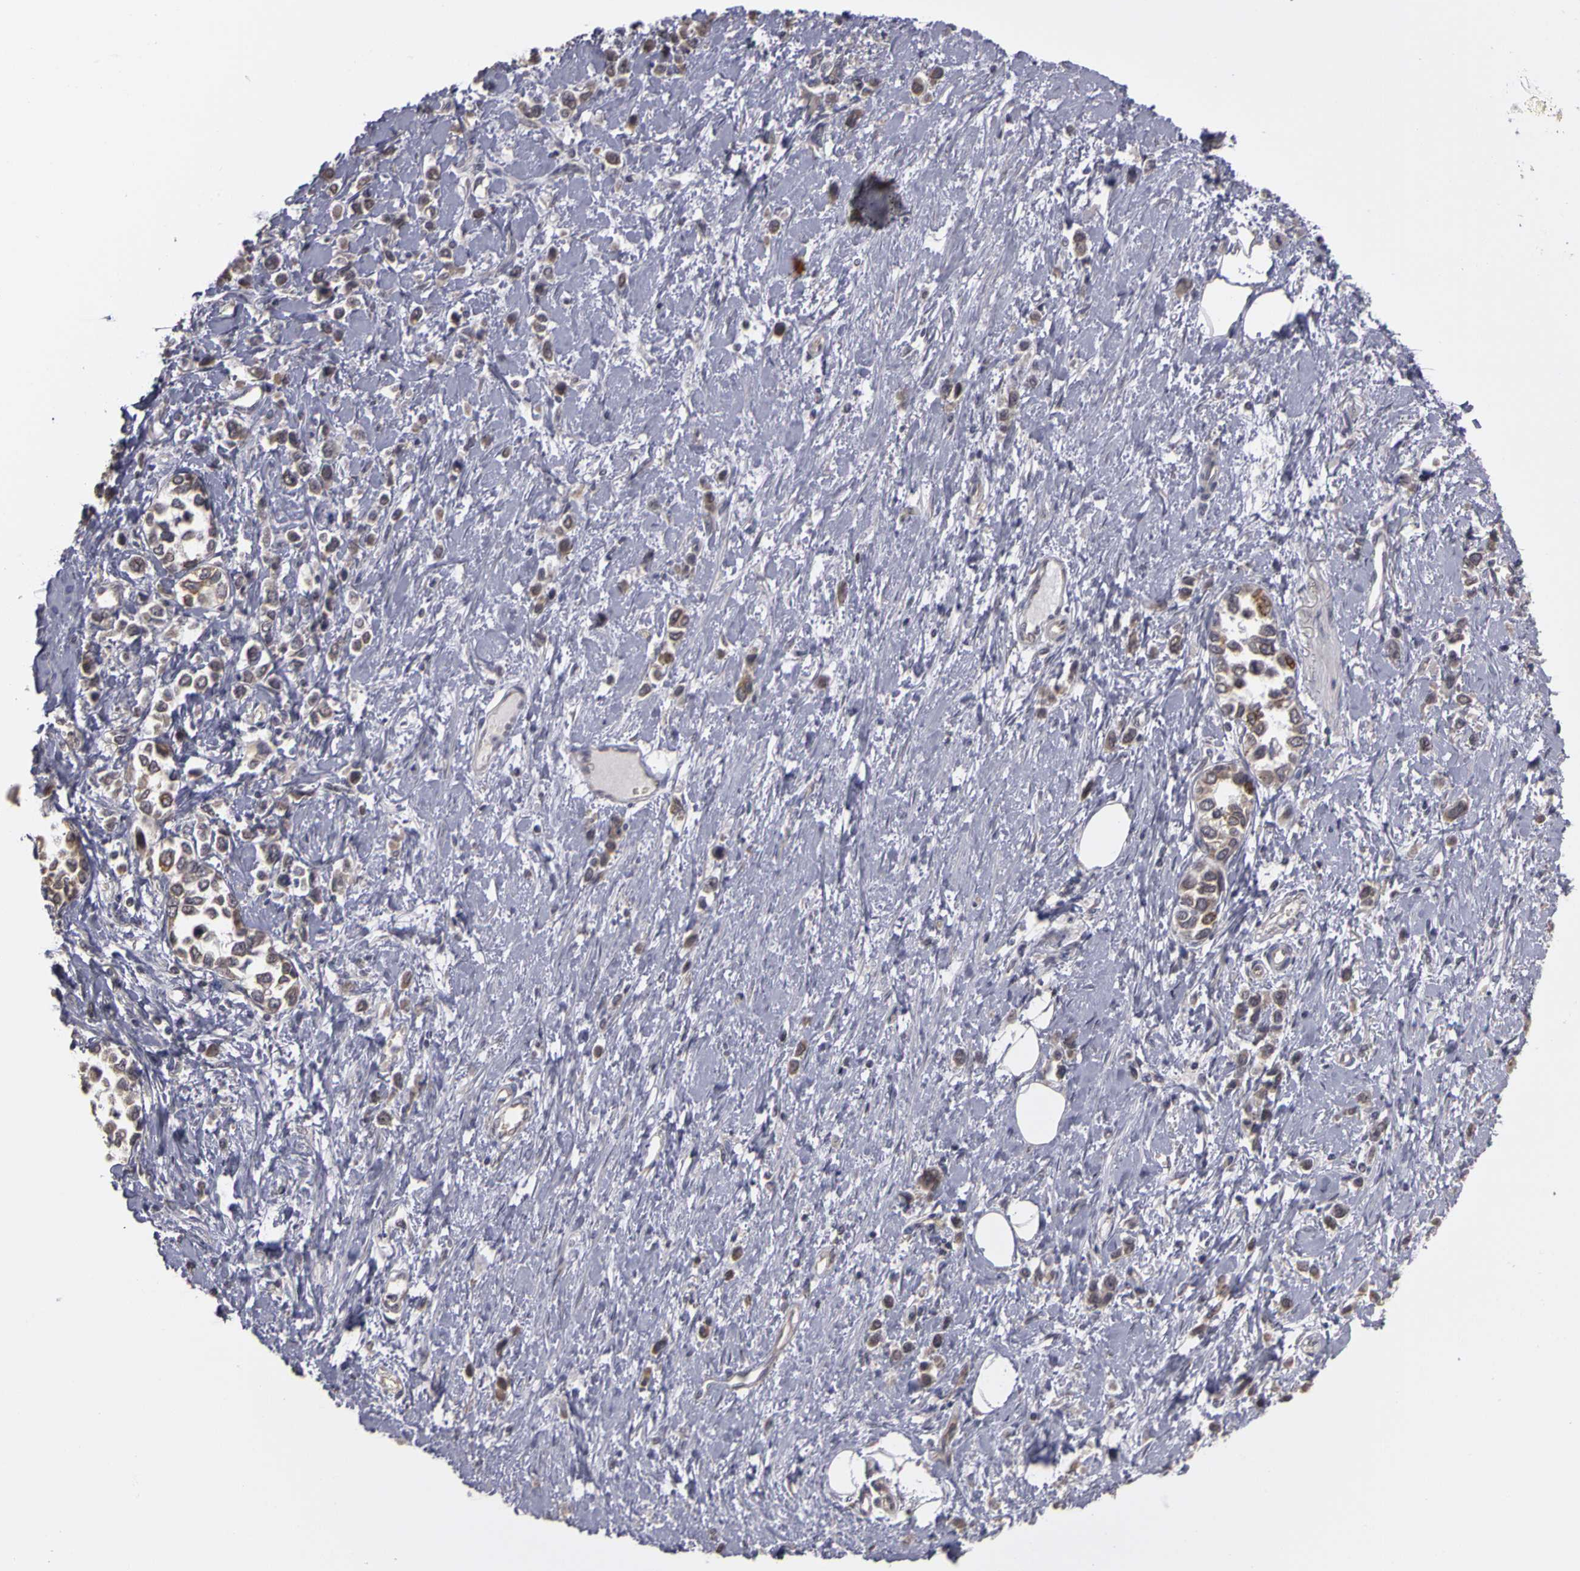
{"staining": {"intensity": "weak", "quantity": ">75%", "location": "cytoplasmic/membranous"}, "tissue": "stomach cancer", "cell_type": "Tumor cells", "image_type": "cancer", "snomed": [{"axis": "morphology", "description": "Adenocarcinoma, NOS"}, {"axis": "topography", "description": "Stomach, upper"}], "caption": "A brown stain shows weak cytoplasmic/membranous positivity of a protein in stomach adenocarcinoma tumor cells.", "gene": "FRMD7", "patient": {"sex": "male", "age": 76}}